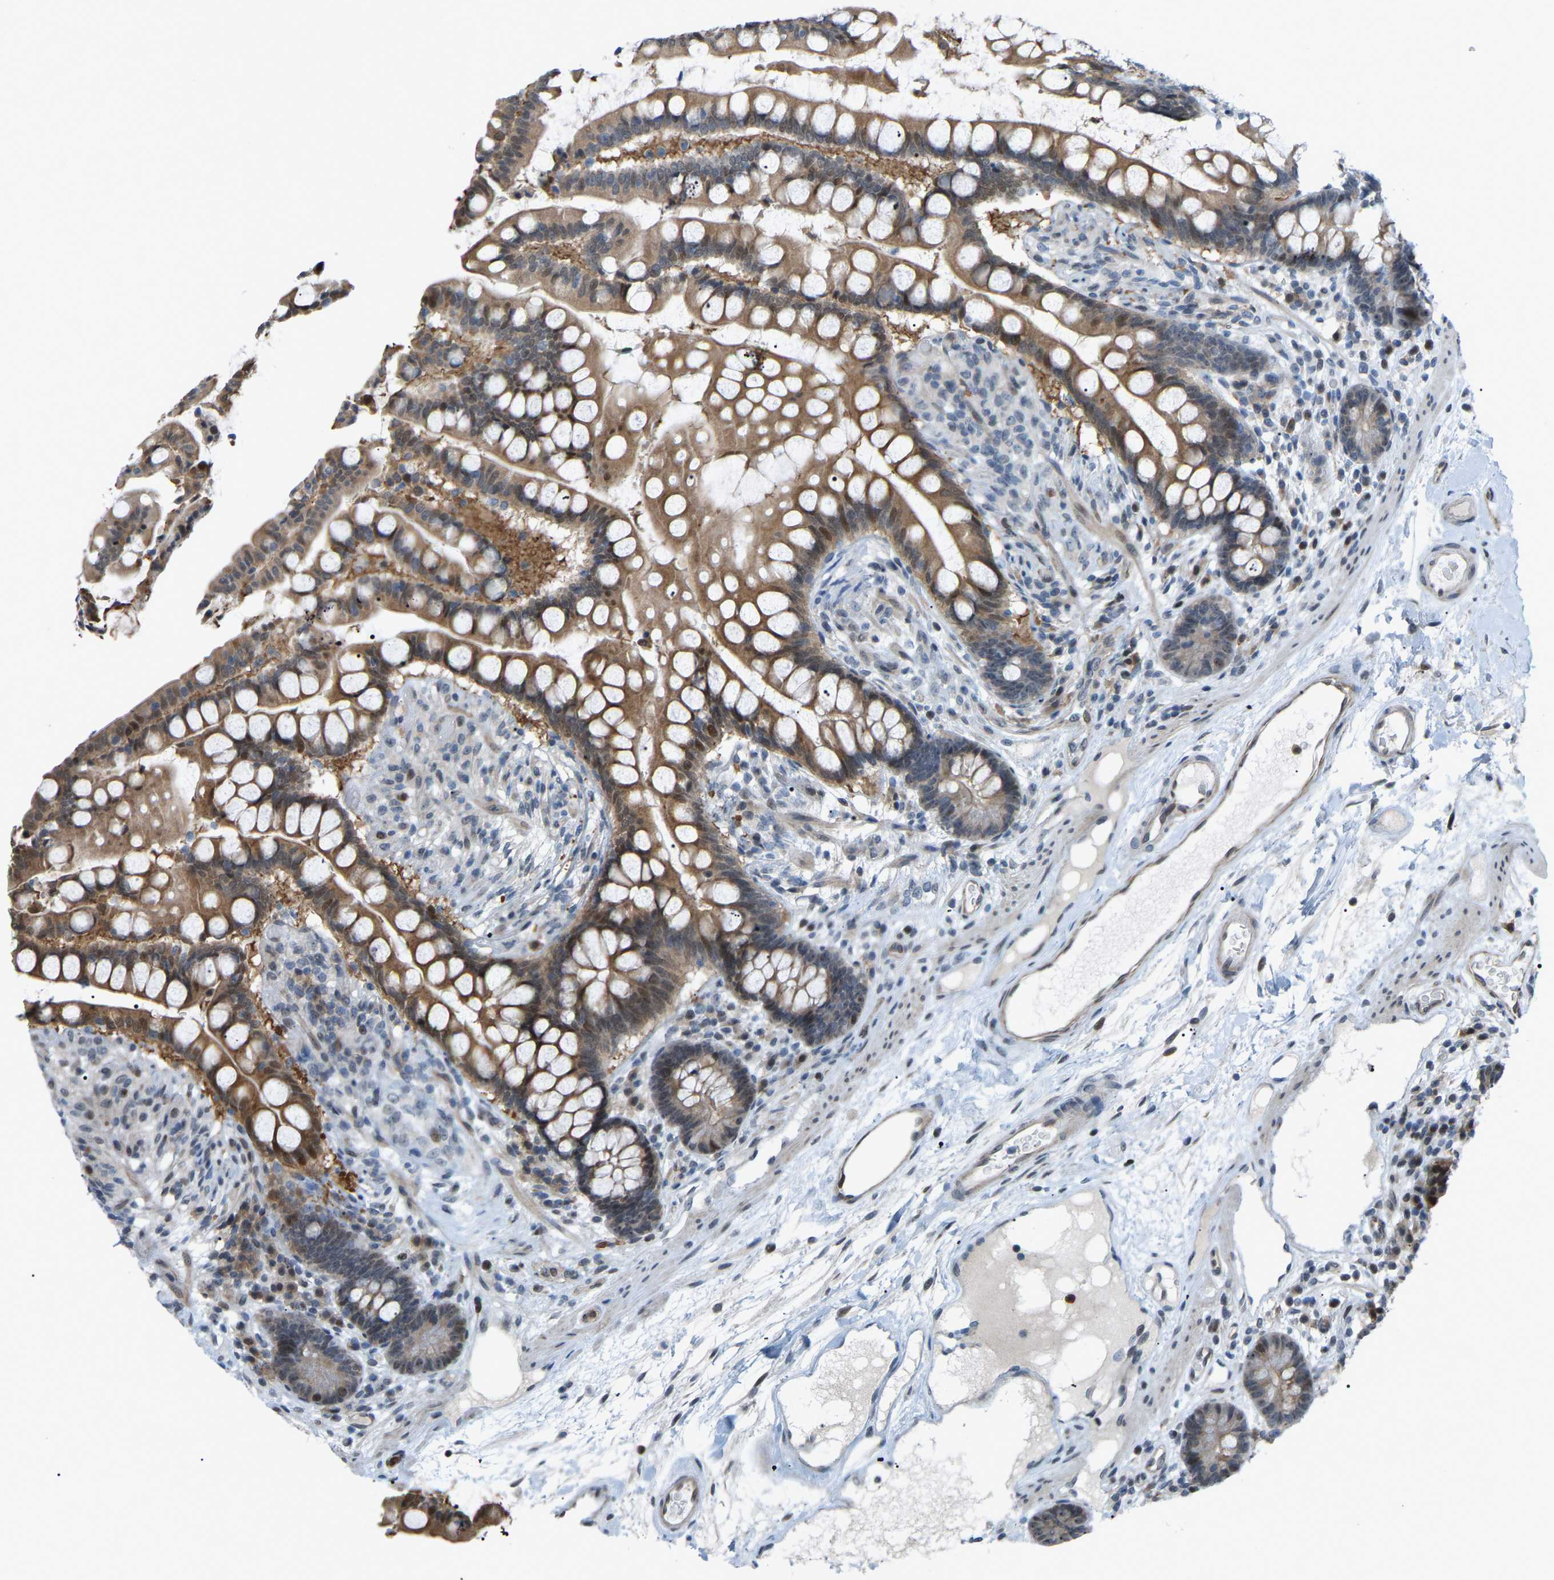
{"staining": {"intensity": "weak", "quantity": "25%-75%", "location": "cytoplasmic/membranous"}, "tissue": "colon", "cell_type": "Endothelial cells", "image_type": "normal", "snomed": [{"axis": "morphology", "description": "Normal tissue, NOS"}, {"axis": "topography", "description": "Colon"}], "caption": "An immunohistochemistry photomicrograph of unremarkable tissue is shown. Protein staining in brown highlights weak cytoplasmic/membranous positivity in colon within endothelial cells.", "gene": "CROT", "patient": {"sex": "male", "age": 73}}